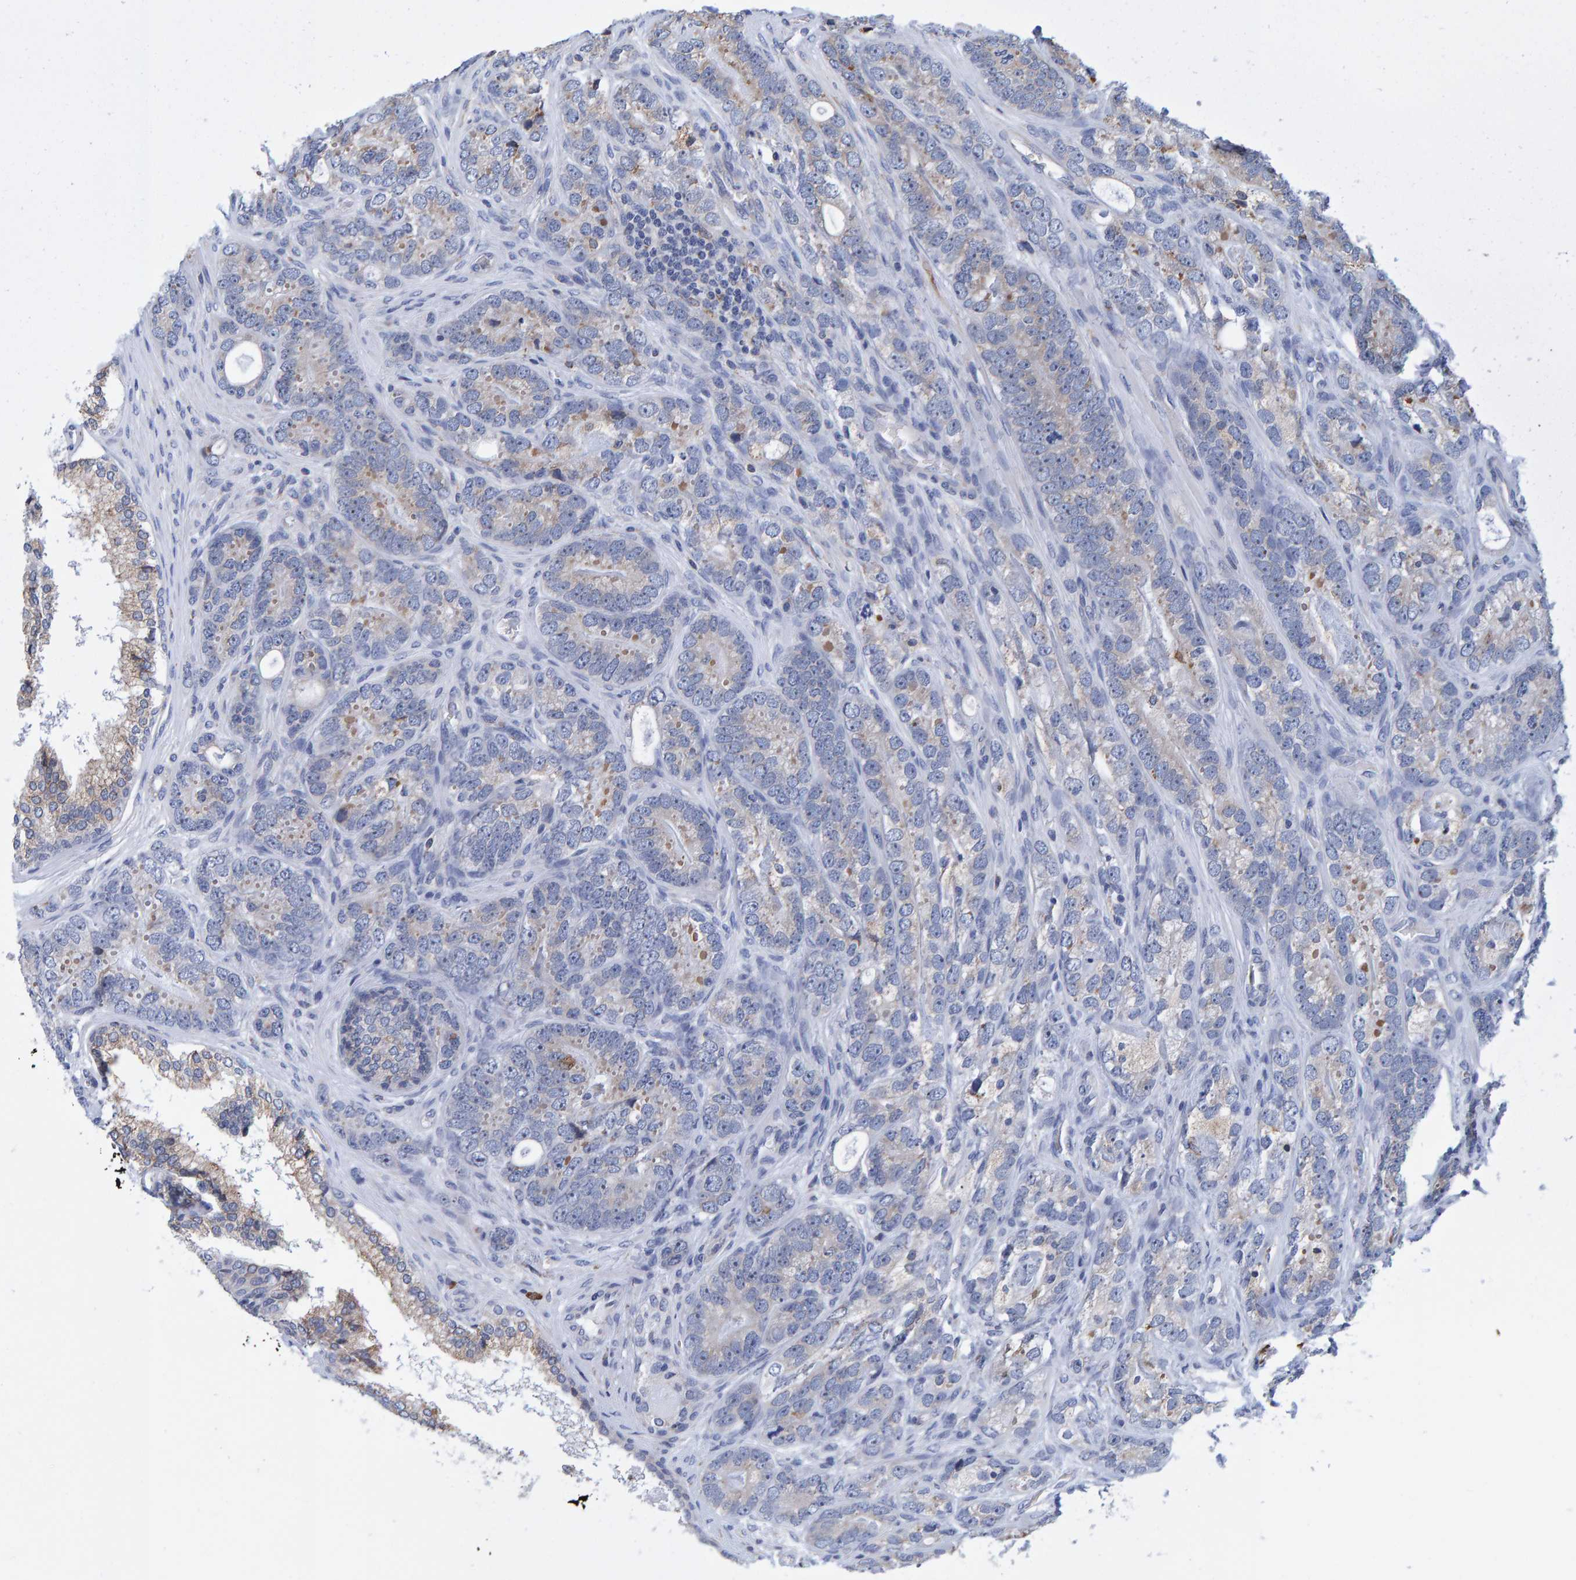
{"staining": {"intensity": "moderate", "quantity": "<25%", "location": "cytoplasmic/membranous"}, "tissue": "prostate cancer", "cell_type": "Tumor cells", "image_type": "cancer", "snomed": [{"axis": "morphology", "description": "Adenocarcinoma, High grade"}, {"axis": "topography", "description": "Prostate"}], "caption": "The image demonstrates staining of prostate cancer, revealing moderate cytoplasmic/membranous protein positivity (brown color) within tumor cells.", "gene": "SGPL1", "patient": {"sex": "male", "age": 56}}